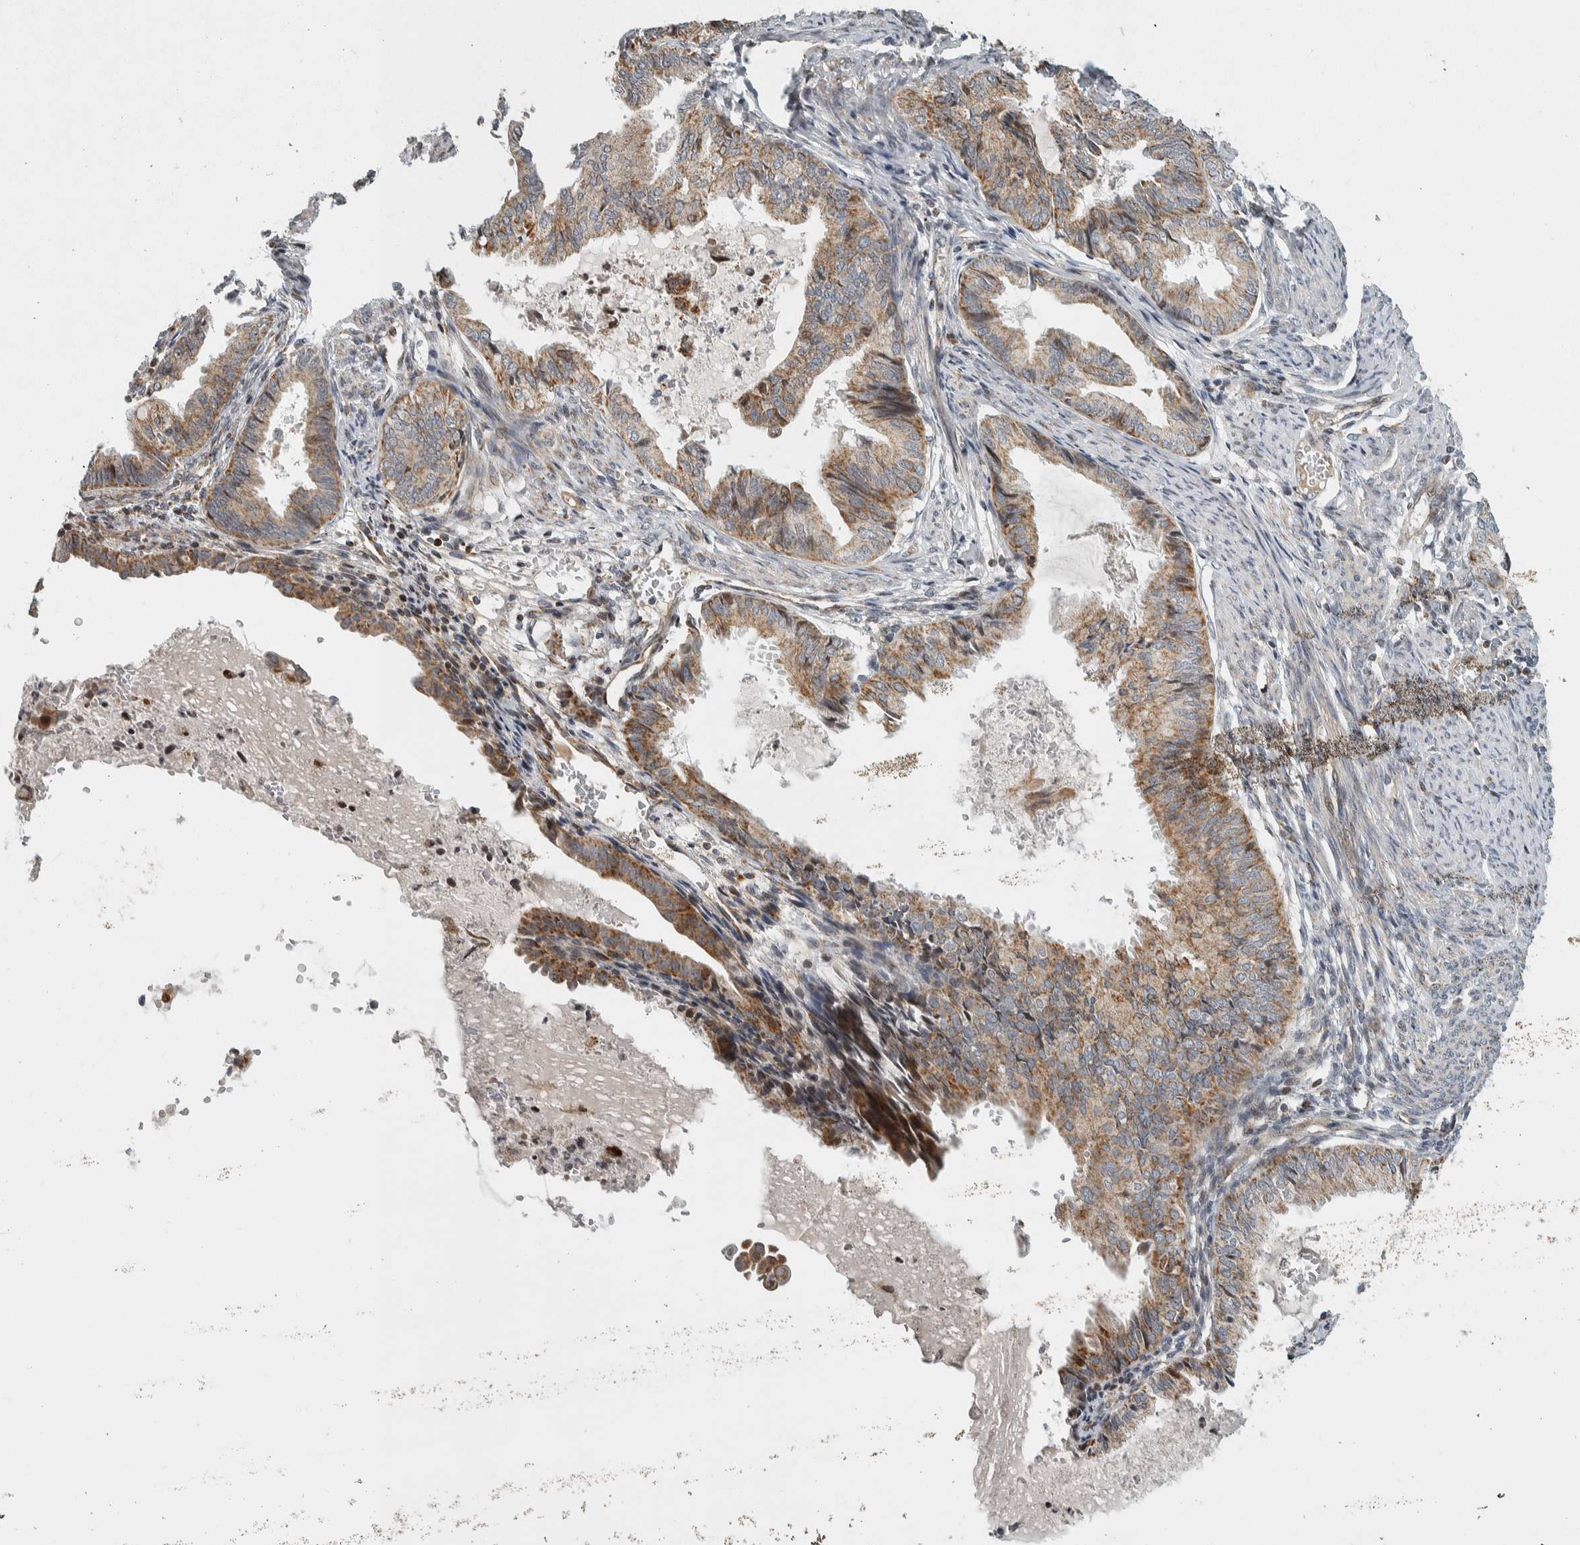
{"staining": {"intensity": "moderate", "quantity": ">75%", "location": "cytoplasmic/membranous"}, "tissue": "endometrial cancer", "cell_type": "Tumor cells", "image_type": "cancer", "snomed": [{"axis": "morphology", "description": "Adenocarcinoma, NOS"}, {"axis": "topography", "description": "Endometrium"}], "caption": "Endometrial adenocarcinoma was stained to show a protein in brown. There is medium levels of moderate cytoplasmic/membranous expression in about >75% of tumor cells.", "gene": "AFP", "patient": {"sex": "female", "age": 86}}